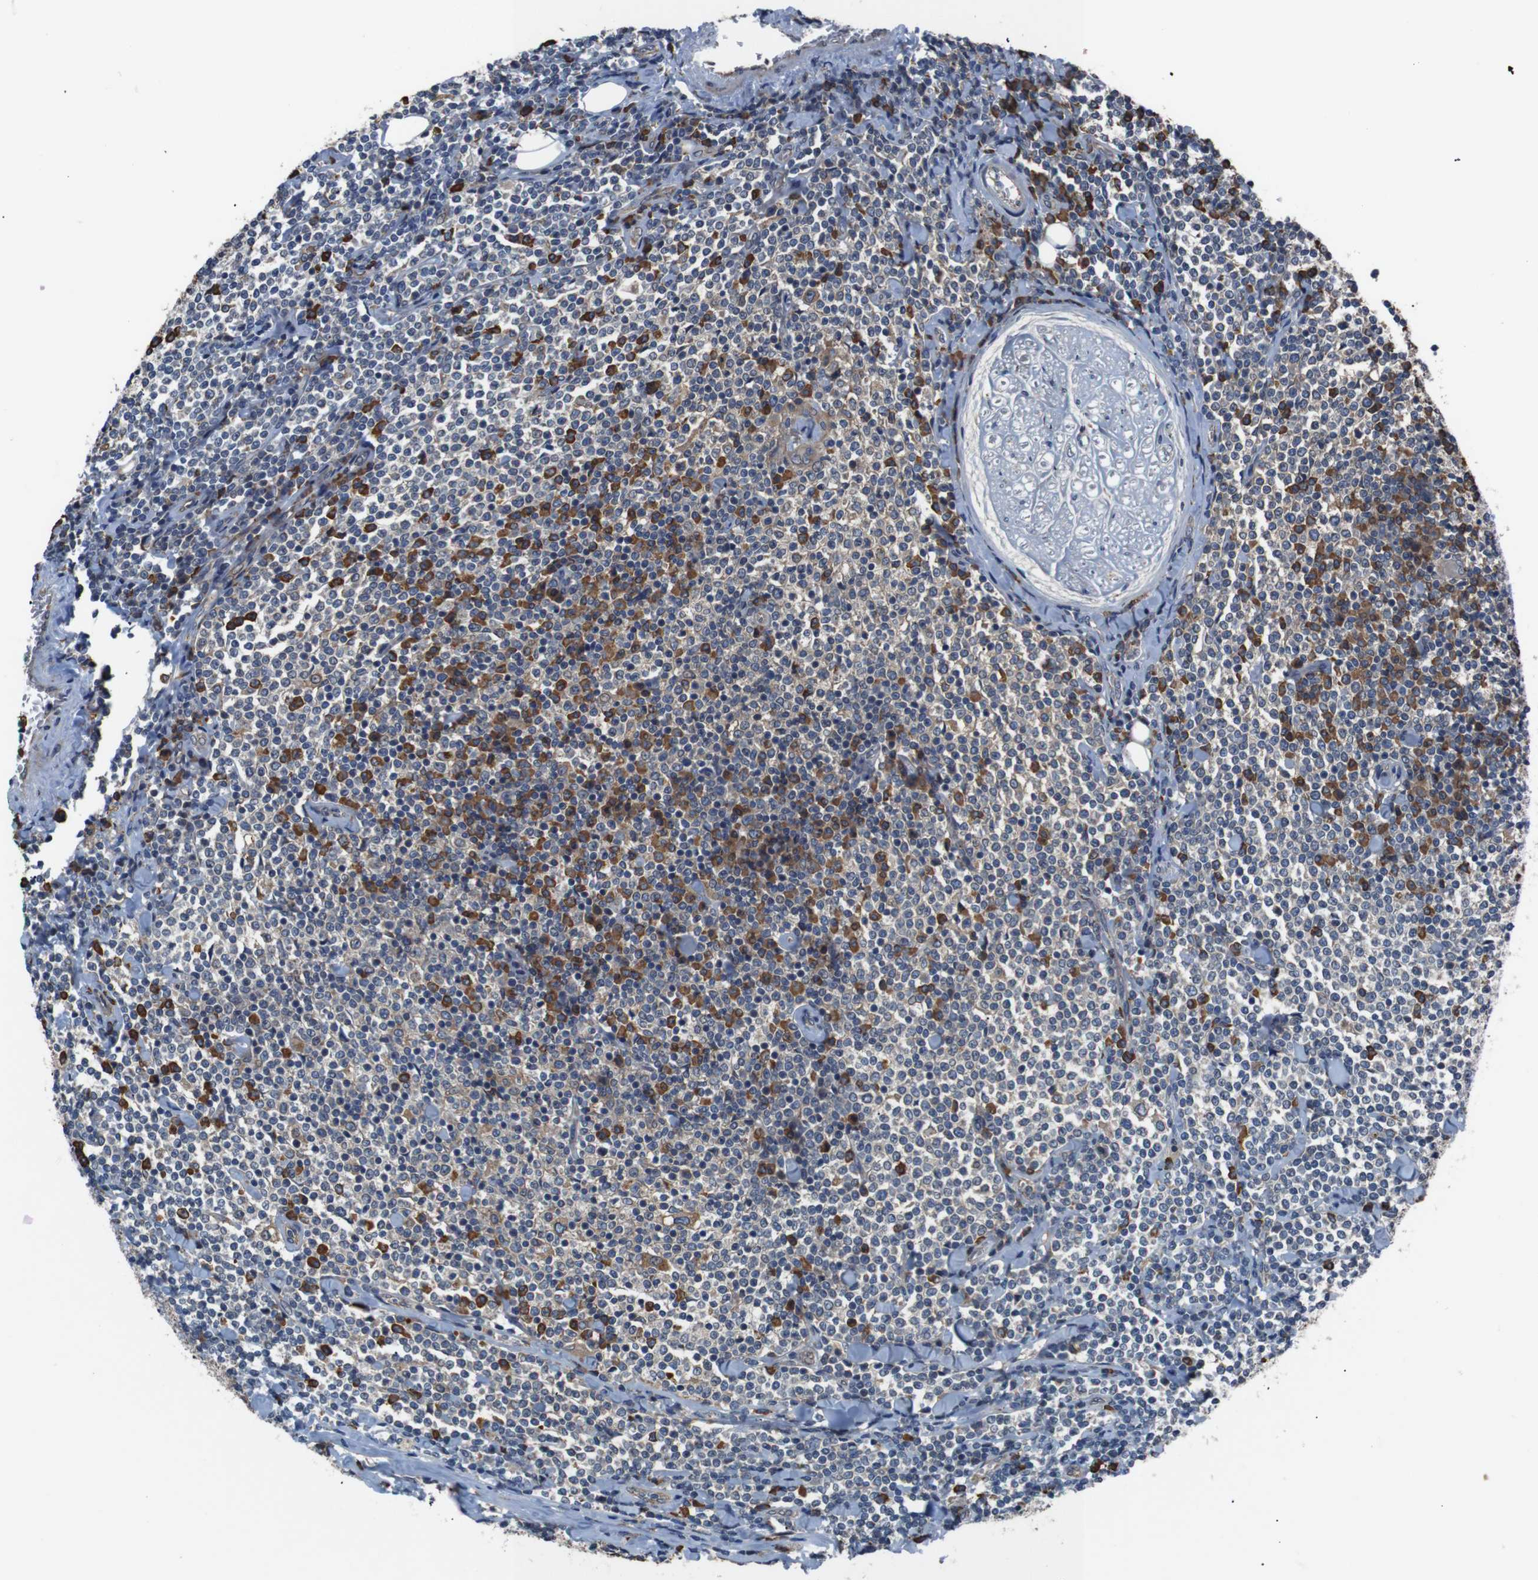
{"staining": {"intensity": "strong", "quantity": "25%-75%", "location": "cytoplasmic/membranous"}, "tissue": "lymphoma", "cell_type": "Tumor cells", "image_type": "cancer", "snomed": [{"axis": "morphology", "description": "Malignant lymphoma, non-Hodgkin's type, Low grade"}, {"axis": "topography", "description": "Soft tissue"}], "caption": "Immunohistochemical staining of human low-grade malignant lymphoma, non-Hodgkin's type reveals strong cytoplasmic/membranous protein staining in approximately 25%-75% of tumor cells.", "gene": "SIGMAR1", "patient": {"sex": "male", "age": 92}}